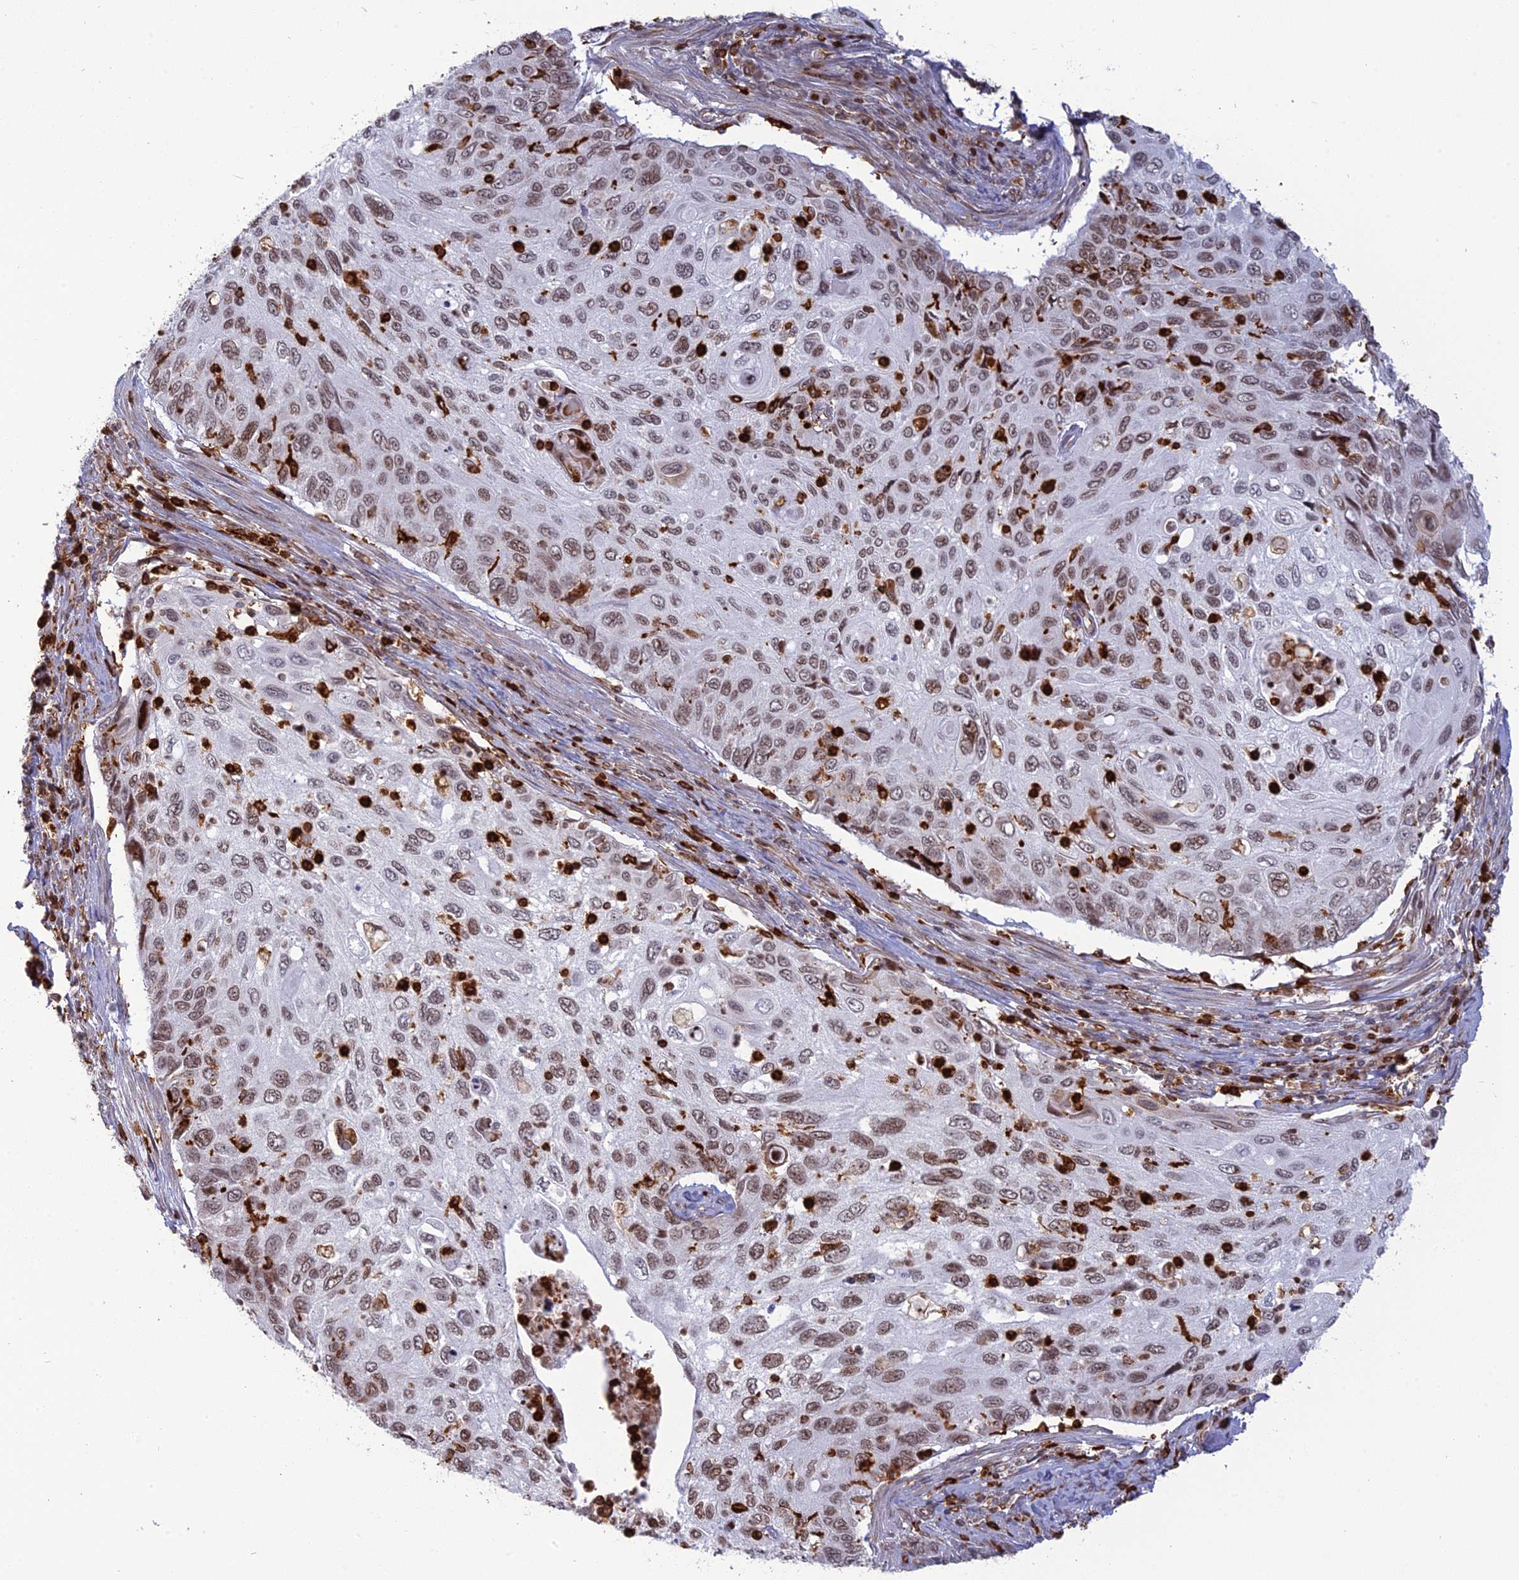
{"staining": {"intensity": "weak", "quantity": "25%-75%", "location": "nuclear"}, "tissue": "cervical cancer", "cell_type": "Tumor cells", "image_type": "cancer", "snomed": [{"axis": "morphology", "description": "Squamous cell carcinoma, NOS"}, {"axis": "topography", "description": "Cervix"}], "caption": "This image shows immunohistochemistry (IHC) staining of human cervical squamous cell carcinoma, with low weak nuclear positivity in approximately 25%-75% of tumor cells.", "gene": "APOBR", "patient": {"sex": "female", "age": 70}}